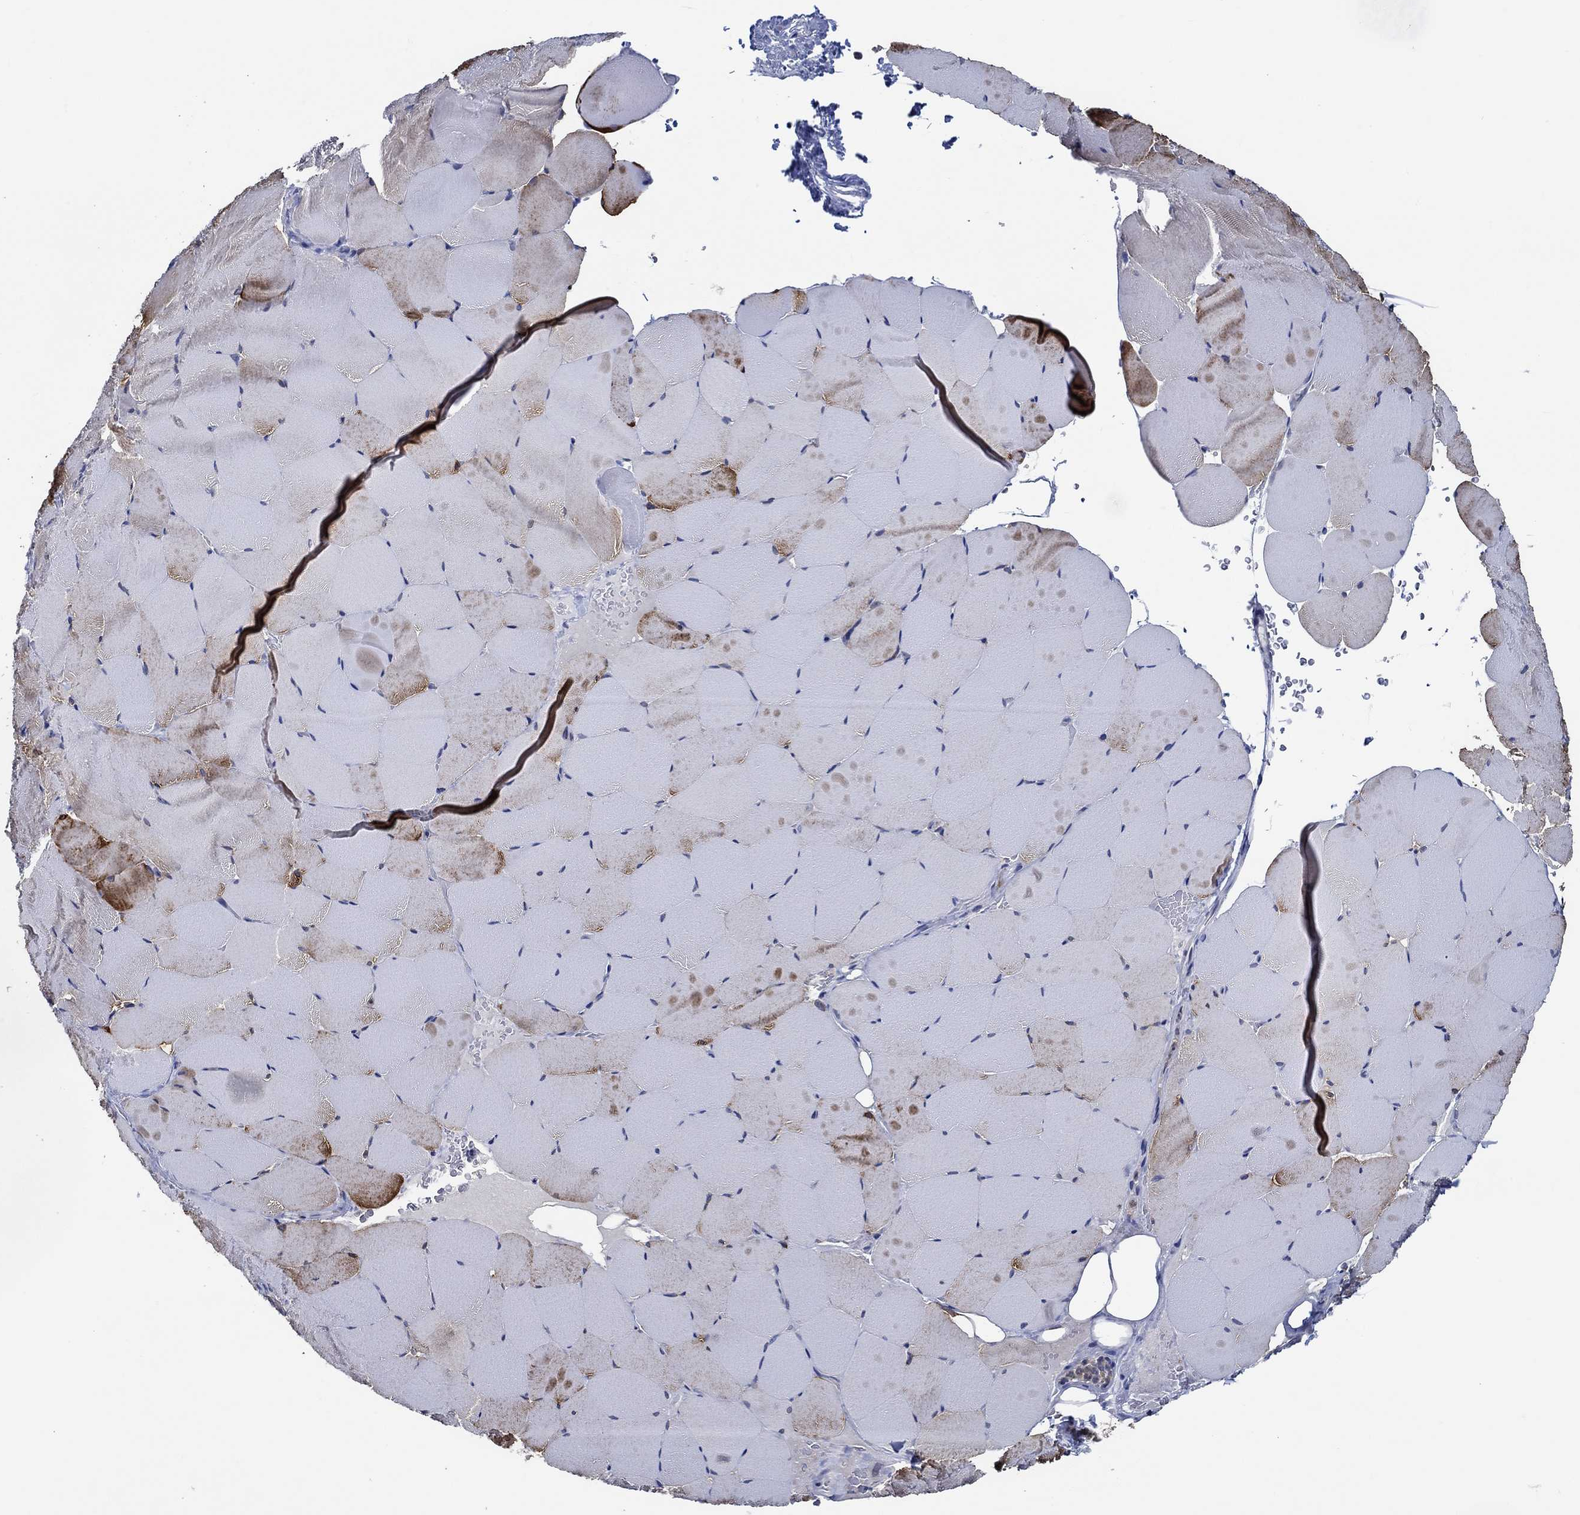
{"staining": {"intensity": "strong", "quantity": "25%-75%", "location": "cytoplasmic/membranous"}, "tissue": "skeletal muscle", "cell_type": "Myocytes", "image_type": "normal", "snomed": [{"axis": "morphology", "description": "Normal tissue, NOS"}, {"axis": "topography", "description": "Skeletal muscle"}], "caption": "A histopathology image showing strong cytoplasmic/membranous staining in approximately 25%-75% of myocytes in unremarkable skeletal muscle, as visualized by brown immunohistochemical staining.", "gene": "DACT1", "patient": {"sex": "female", "age": 37}}